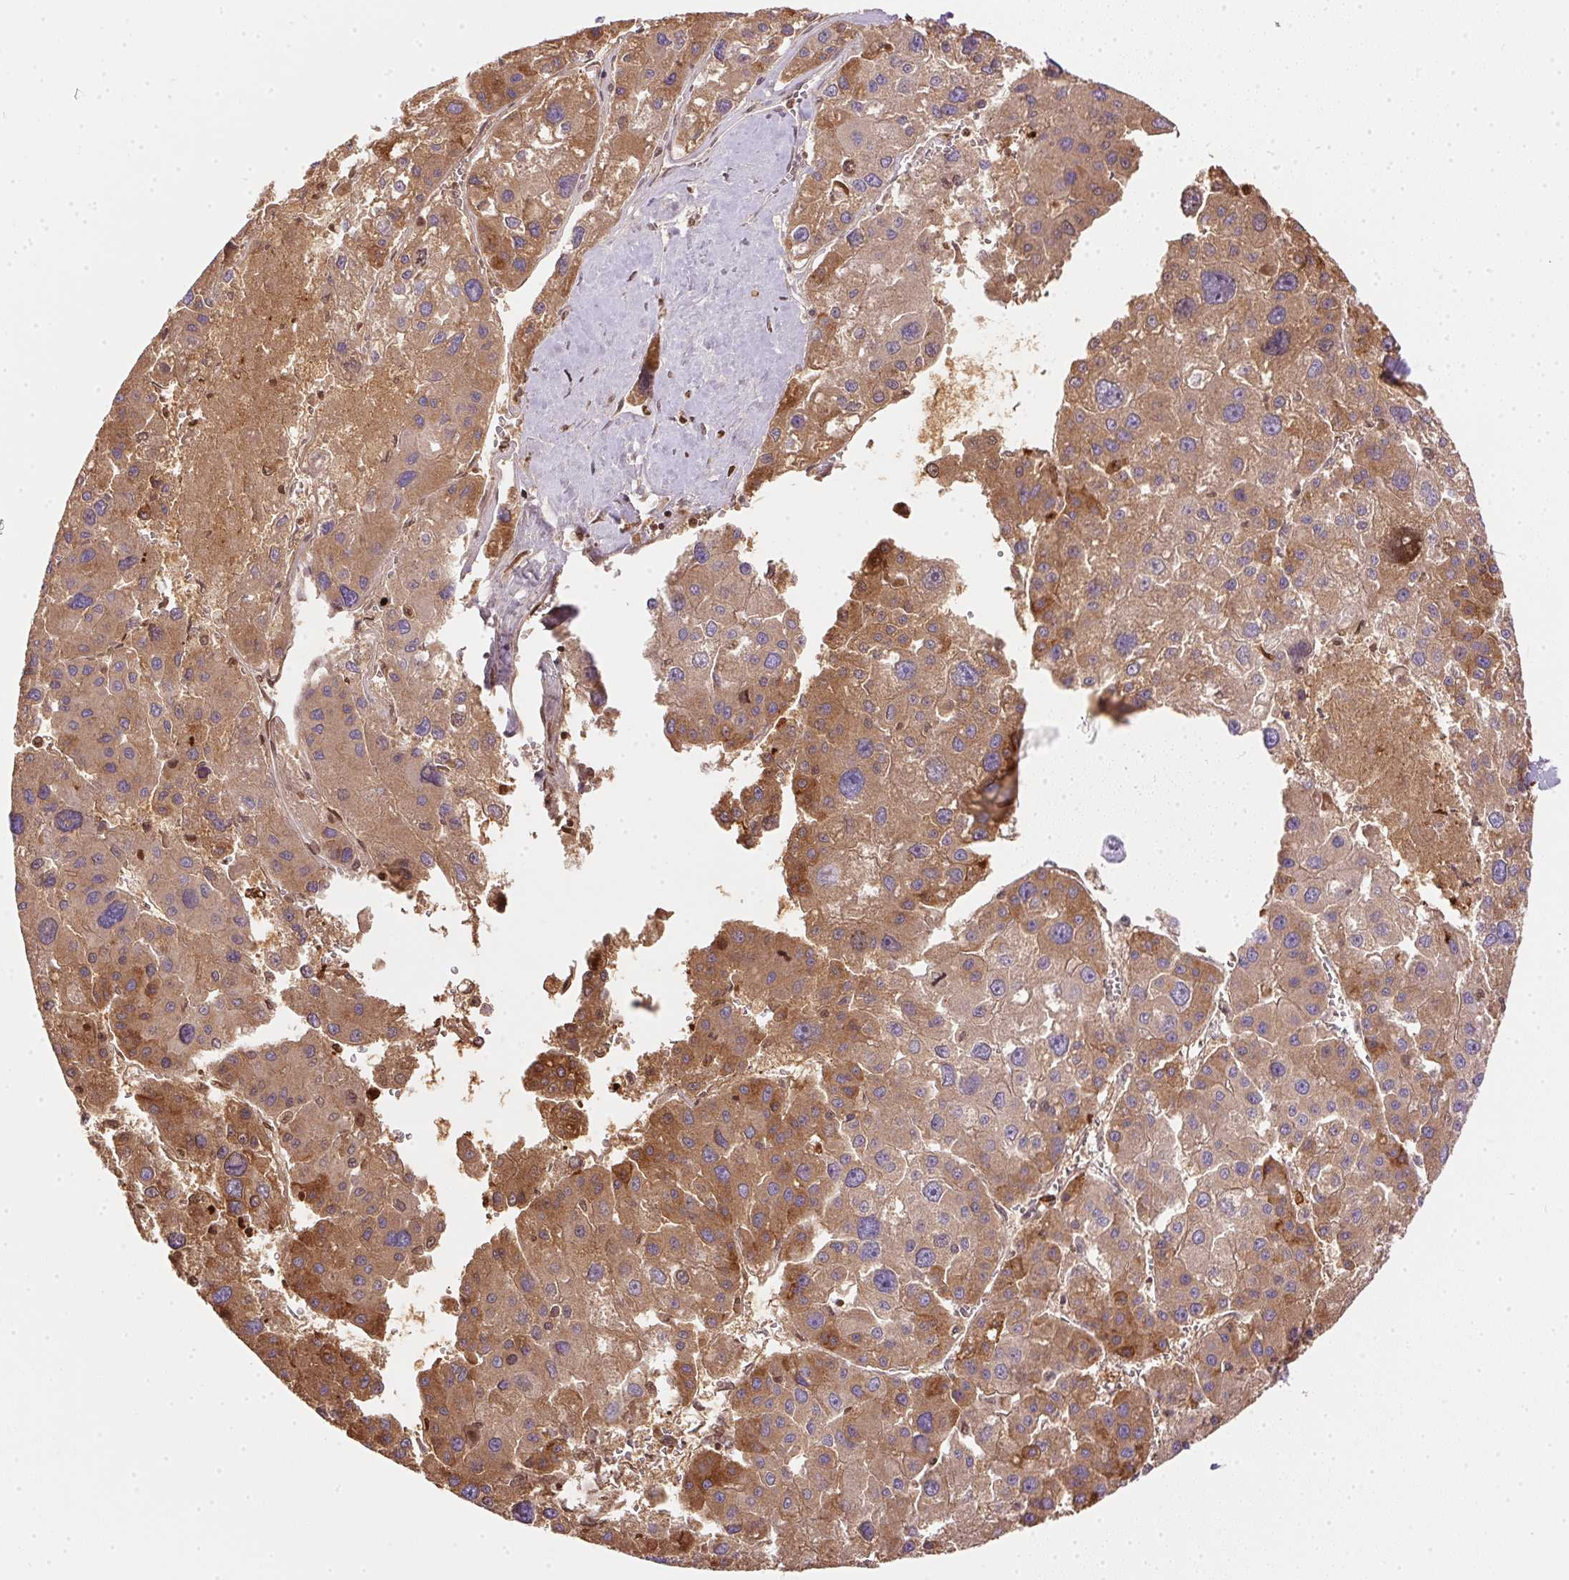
{"staining": {"intensity": "moderate", "quantity": ">75%", "location": "cytoplasmic/membranous"}, "tissue": "liver cancer", "cell_type": "Tumor cells", "image_type": "cancer", "snomed": [{"axis": "morphology", "description": "Carcinoma, Hepatocellular, NOS"}, {"axis": "topography", "description": "Liver"}], "caption": "A brown stain shows moderate cytoplasmic/membranous staining of a protein in hepatocellular carcinoma (liver) tumor cells.", "gene": "ORM1", "patient": {"sex": "male", "age": 73}}